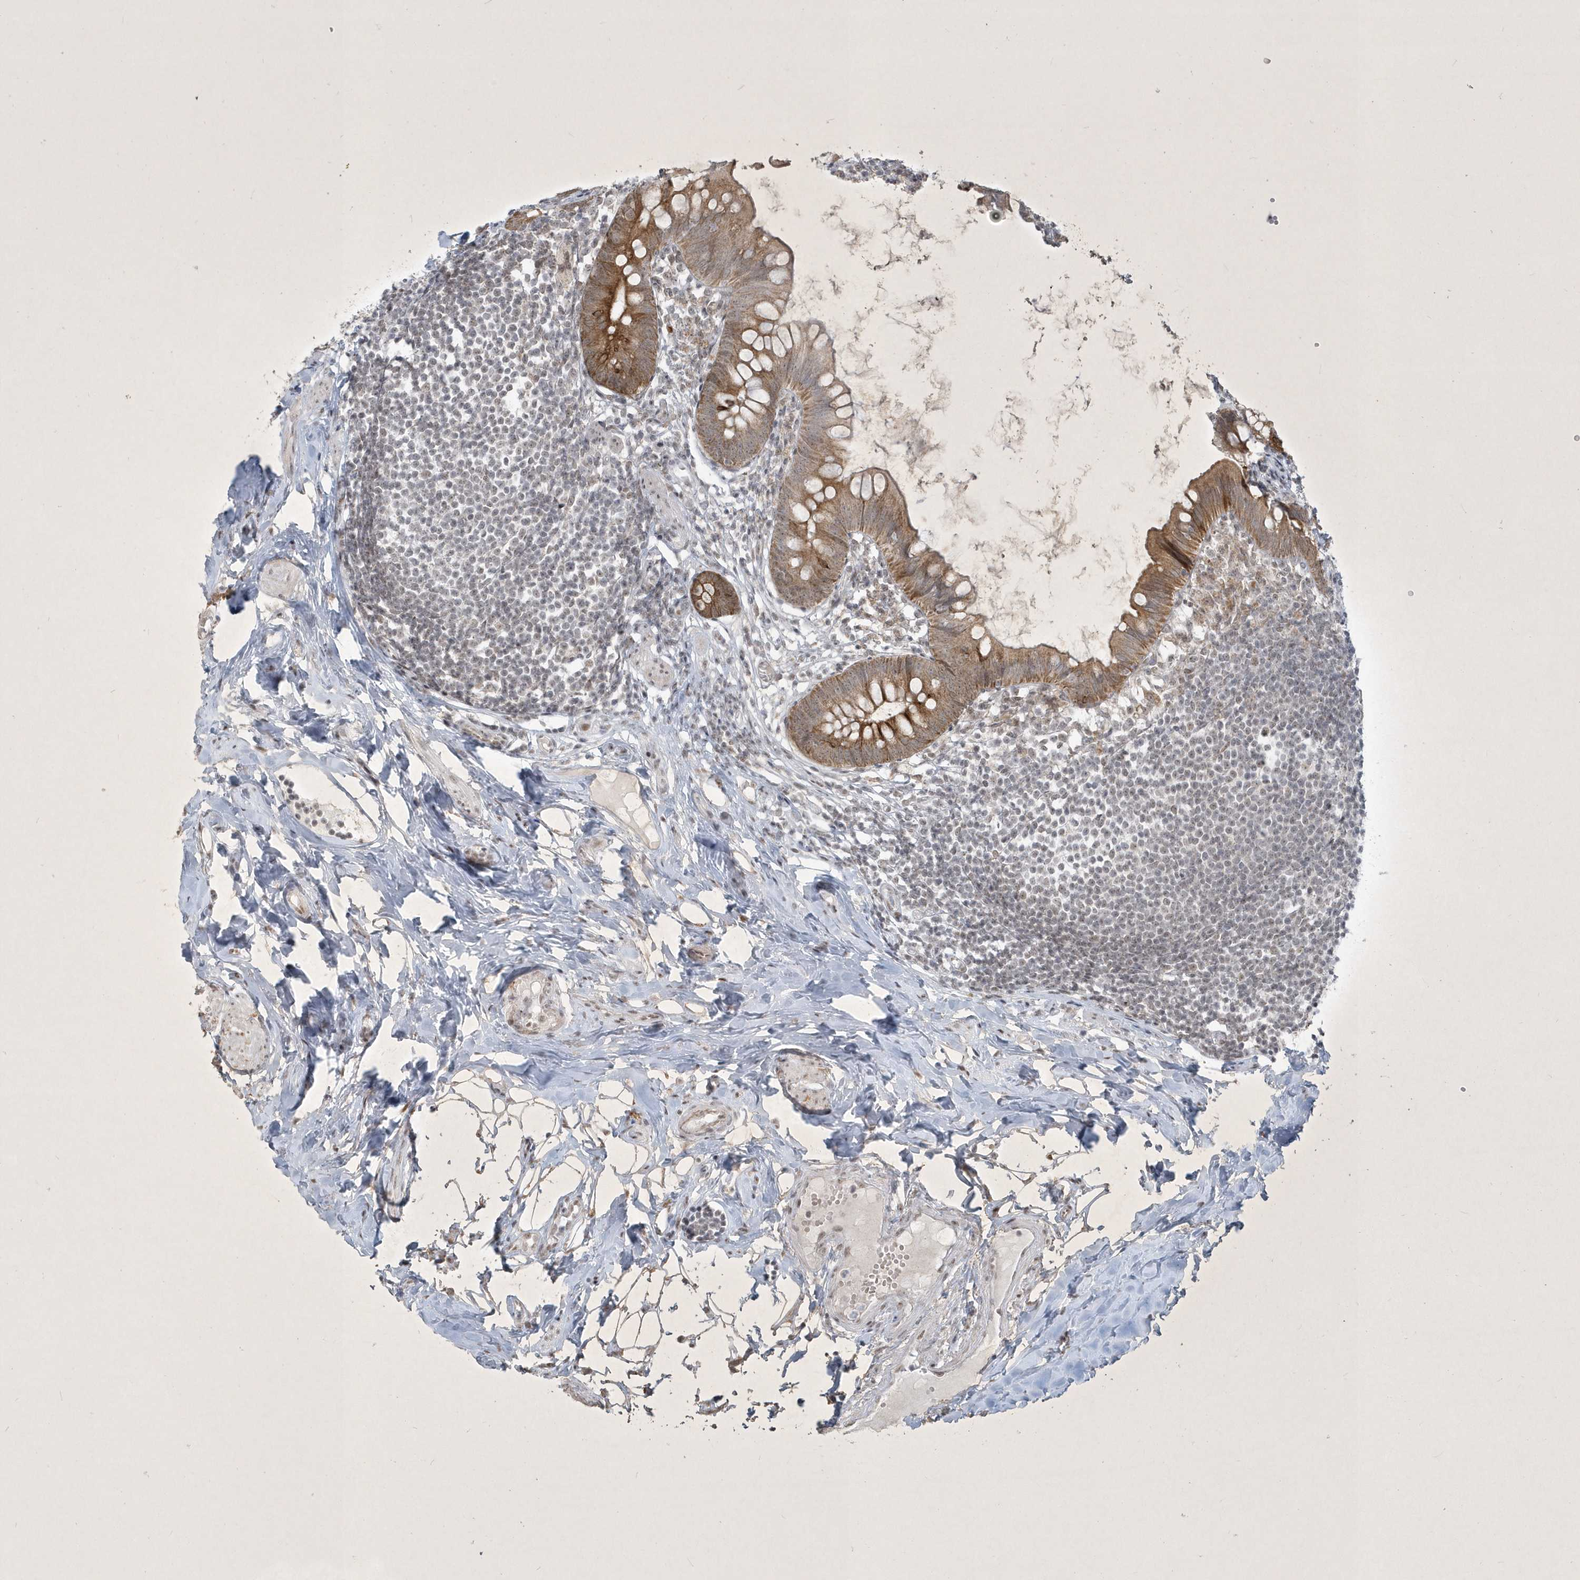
{"staining": {"intensity": "moderate", "quantity": ">75%", "location": "cytoplasmic/membranous"}, "tissue": "appendix", "cell_type": "Glandular cells", "image_type": "normal", "snomed": [{"axis": "morphology", "description": "Normal tissue, NOS"}, {"axis": "topography", "description": "Appendix"}], "caption": "Protein staining of normal appendix displays moderate cytoplasmic/membranous positivity in about >75% of glandular cells.", "gene": "ZBTB9", "patient": {"sex": "female", "age": 62}}